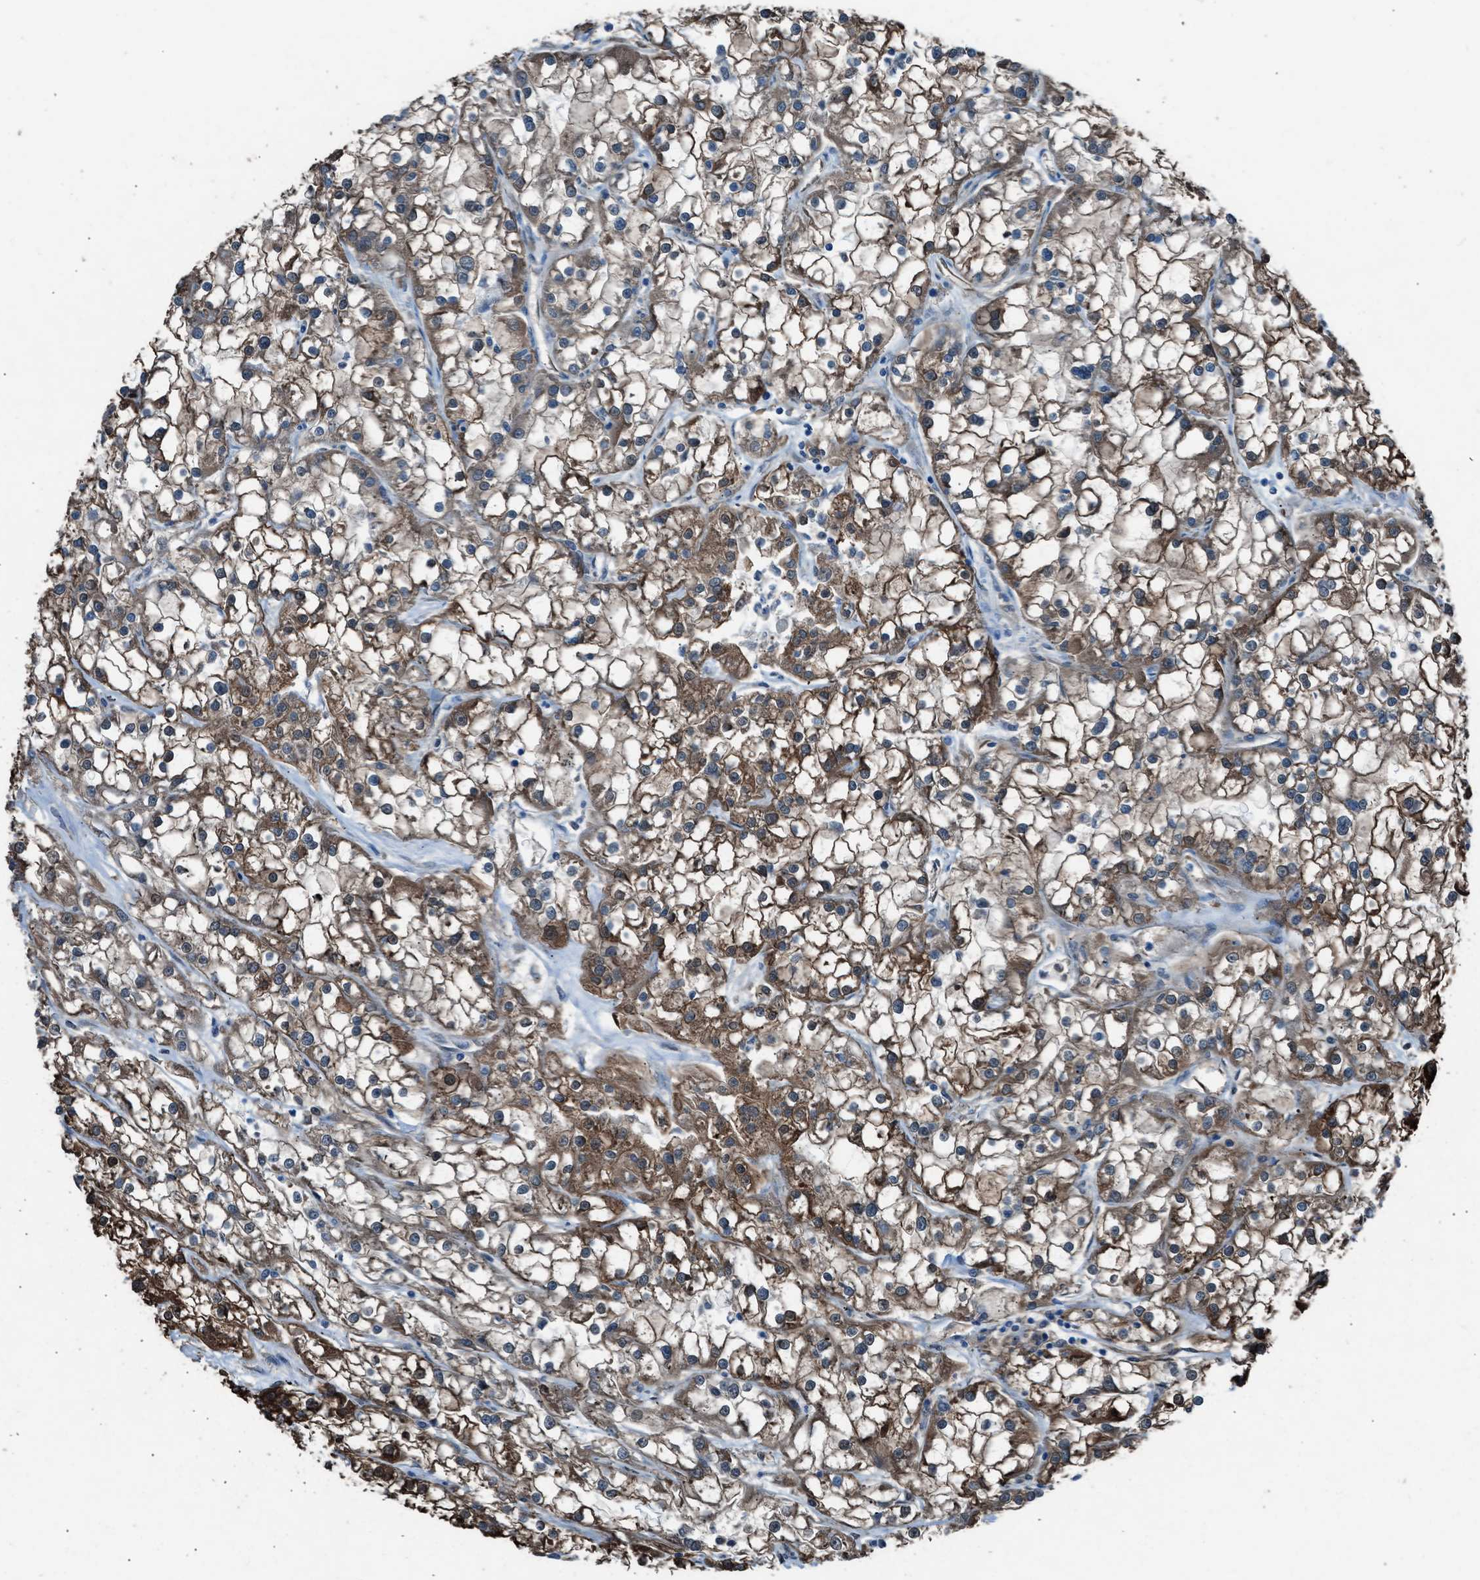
{"staining": {"intensity": "moderate", "quantity": ">75%", "location": "cytoplasmic/membranous"}, "tissue": "renal cancer", "cell_type": "Tumor cells", "image_type": "cancer", "snomed": [{"axis": "morphology", "description": "Adenocarcinoma, NOS"}, {"axis": "topography", "description": "Kidney"}], "caption": "Renal adenocarcinoma stained with immunohistochemistry (IHC) reveals moderate cytoplasmic/membranous expression in about >75% of tumor cells.", "gene": "YWHAG", "patient": {"sex": "female", "age": 52}}